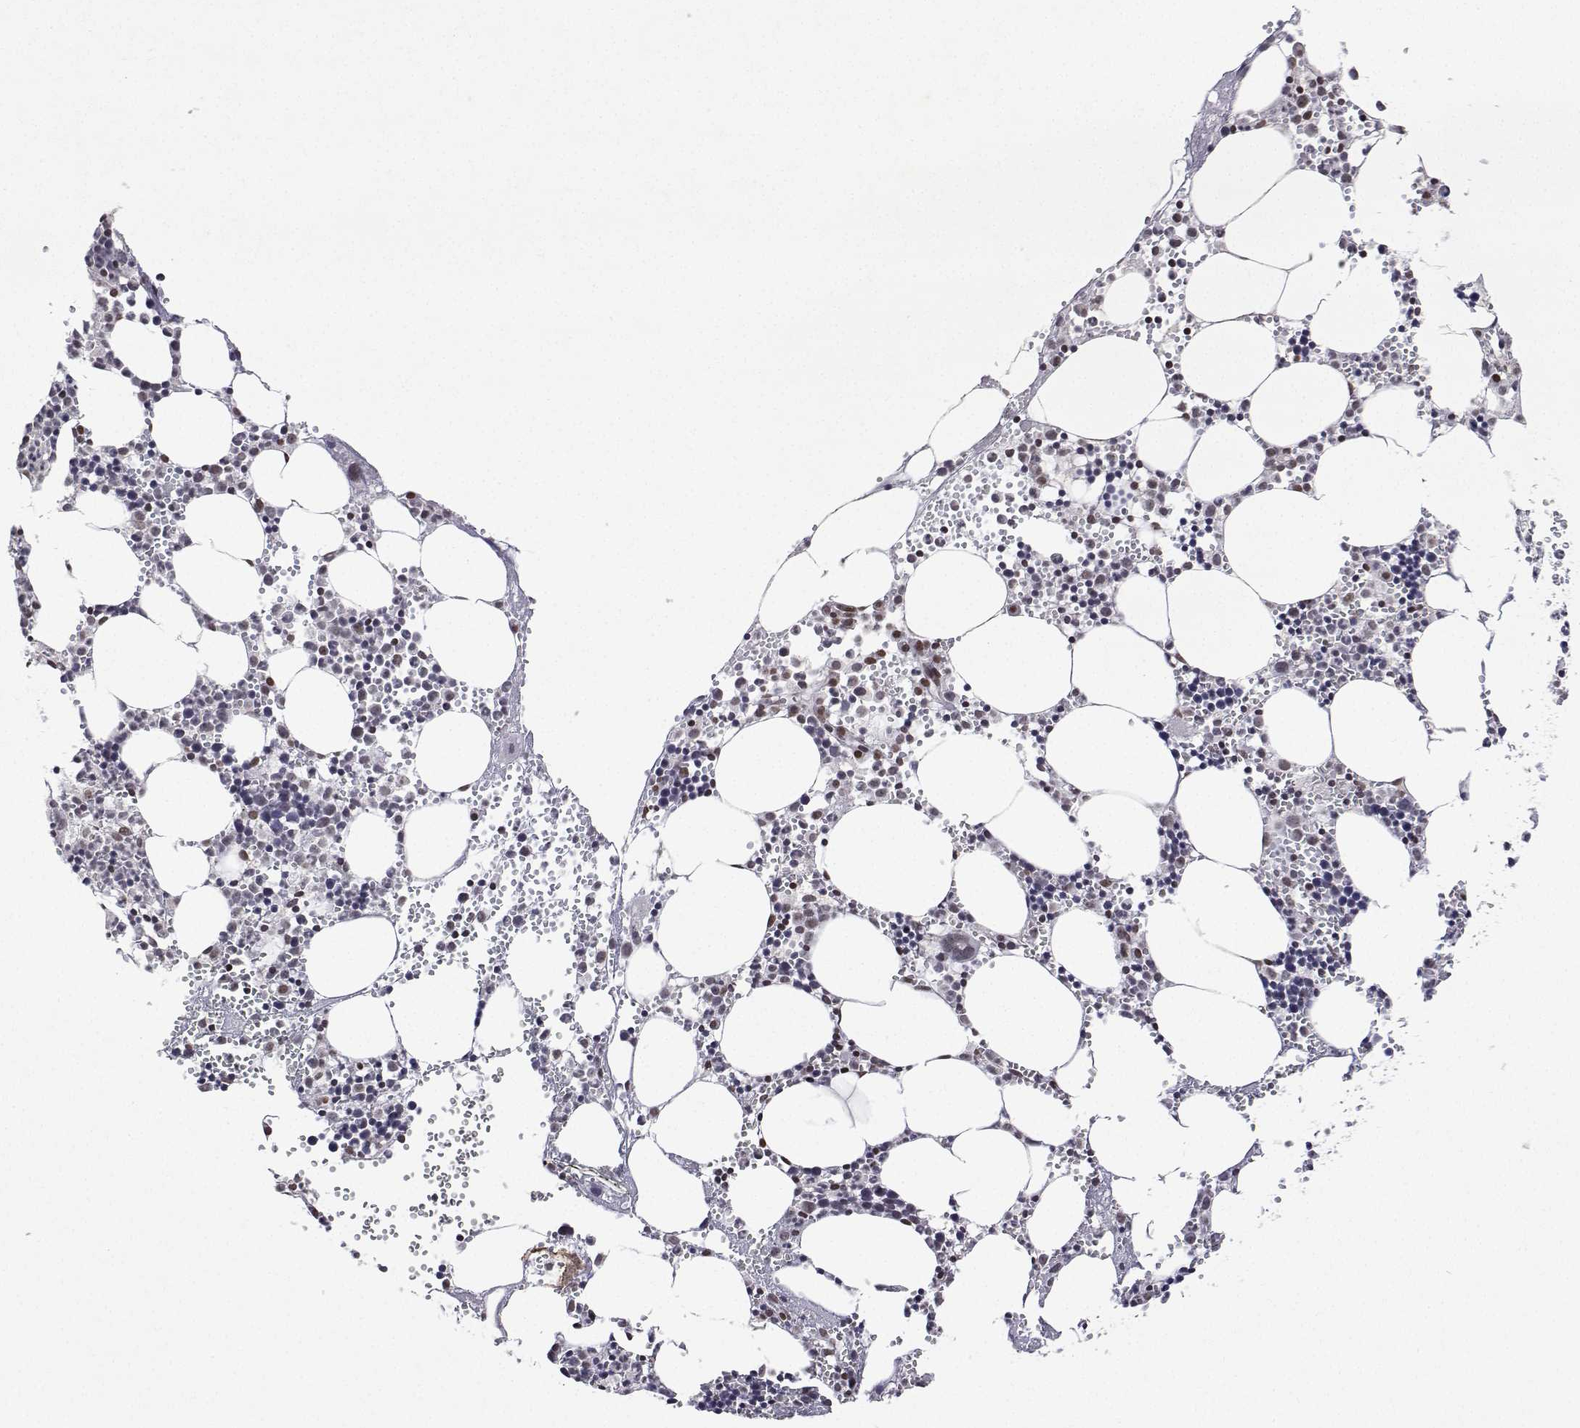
{"staining": {"intensity": "negative", "quantity": "none", "location": "none"}, "tissue": "bone marrow", "cell_type": "Hematopoietic cells", "image_type": "normal", "snomed": [{"axis": "morphology", "description": "Normal tissue, NOS"}, {"axis": "topography", "description": "Bone marrow"}], "caption": "This is a micrograph of immunohistochemistry (IHC) staining of benign bone marrow, which shows no staining in hematopoietic cells.", "gene": "XPC", "patient": {"sex": "male", "age": 89}}